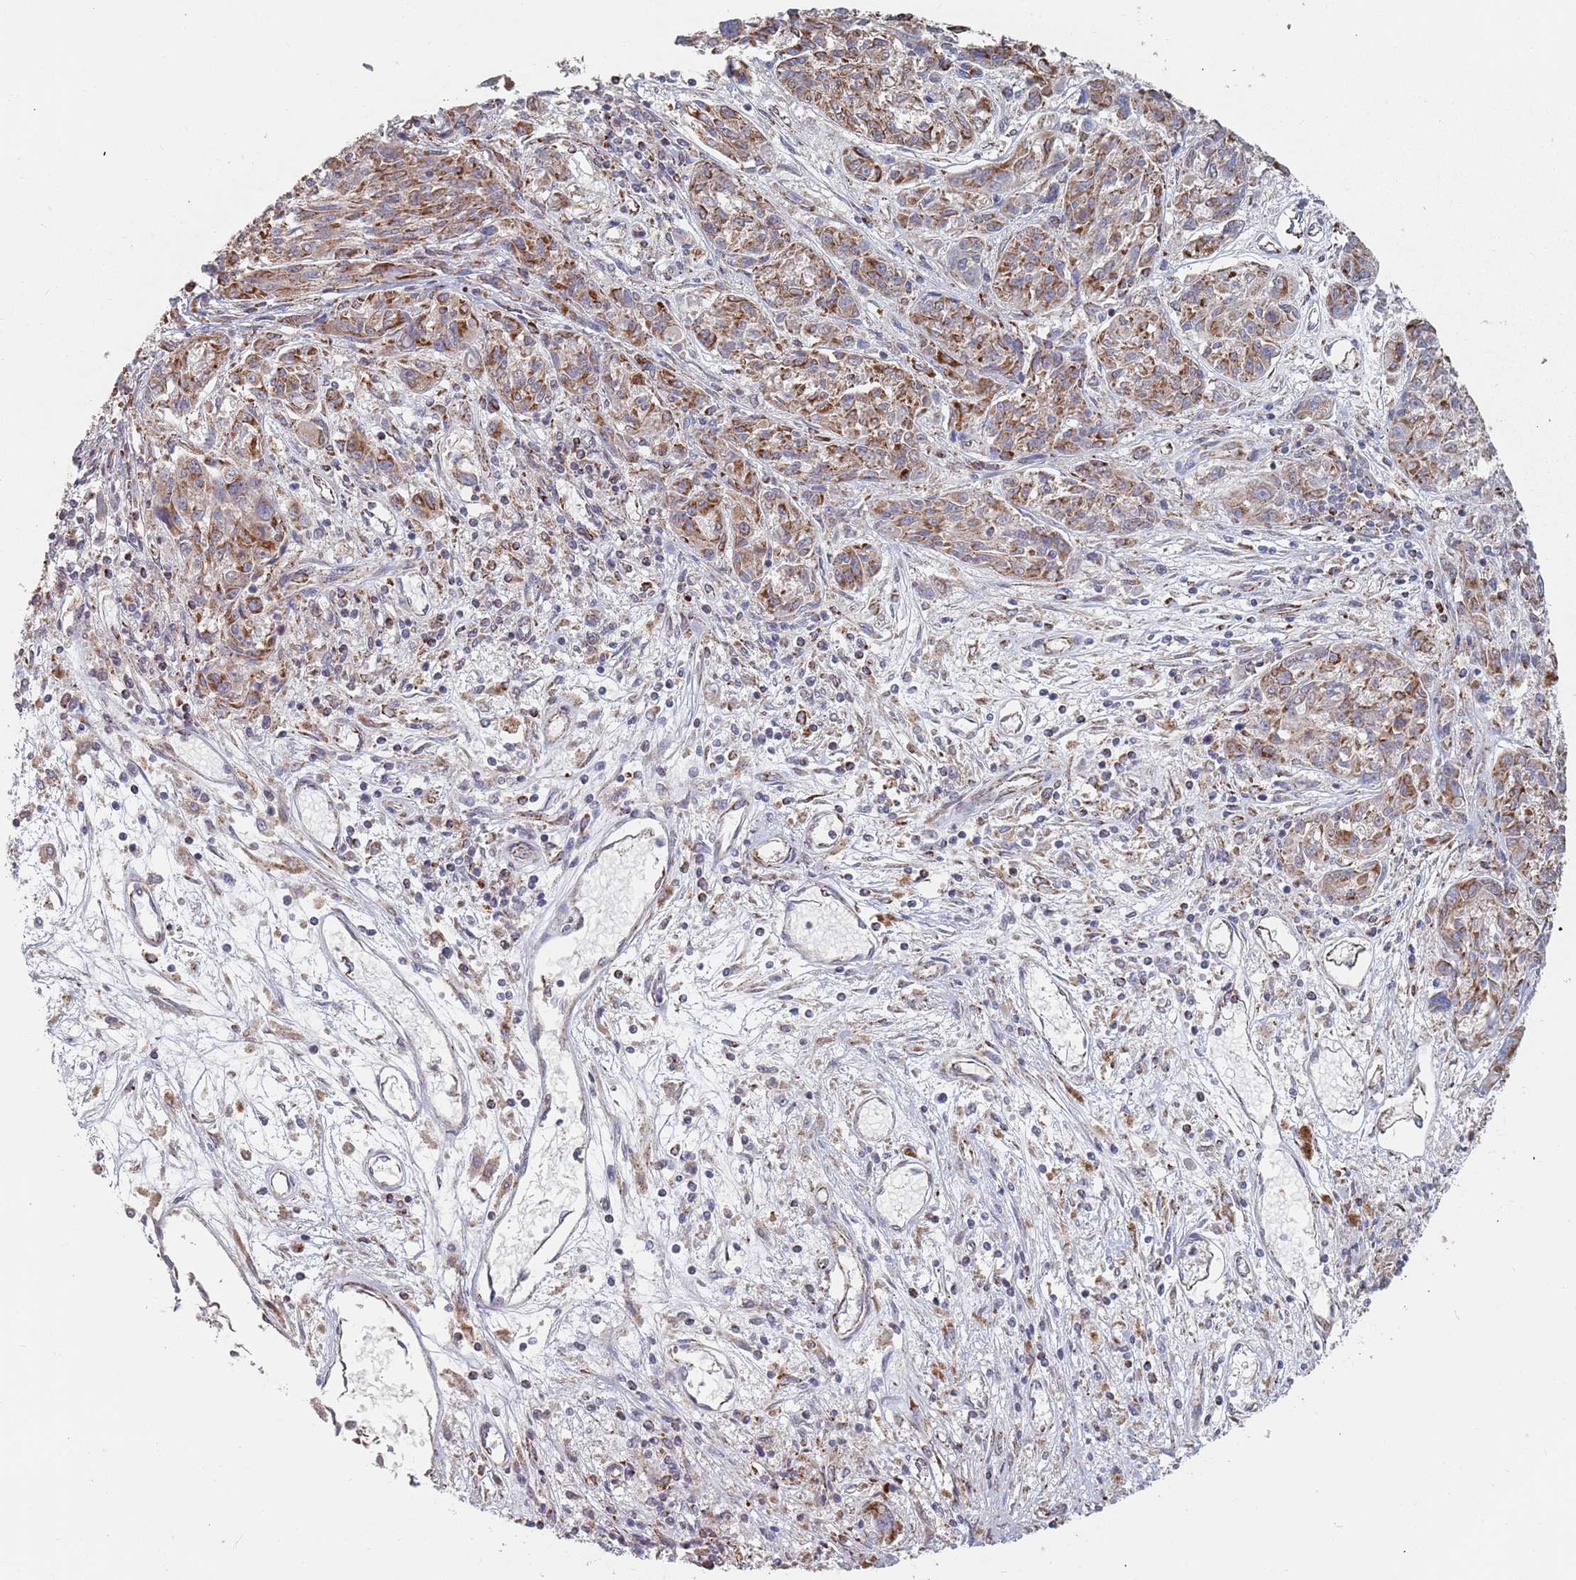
{"staining": {"intensity": "moderate", "quantity": "25%-75%", "location": "cytoplasmic/membranous"}, "tissue": "melanoma", "cell_type": "Tumor cells", "image_type": "cancer", "snomed": [{"axis": "morphology", "description": "Malignant melanoma, NOS"}, {"axis": "topography", "description": "Skin"}], "caption": "Malignant melanoma stained with IHC shows moderate cytoplasmic/membranous expression in about 25%-75% of tumor cells.", "gene": "ADAL", "patient": {"sex": "male", "age": 53}}